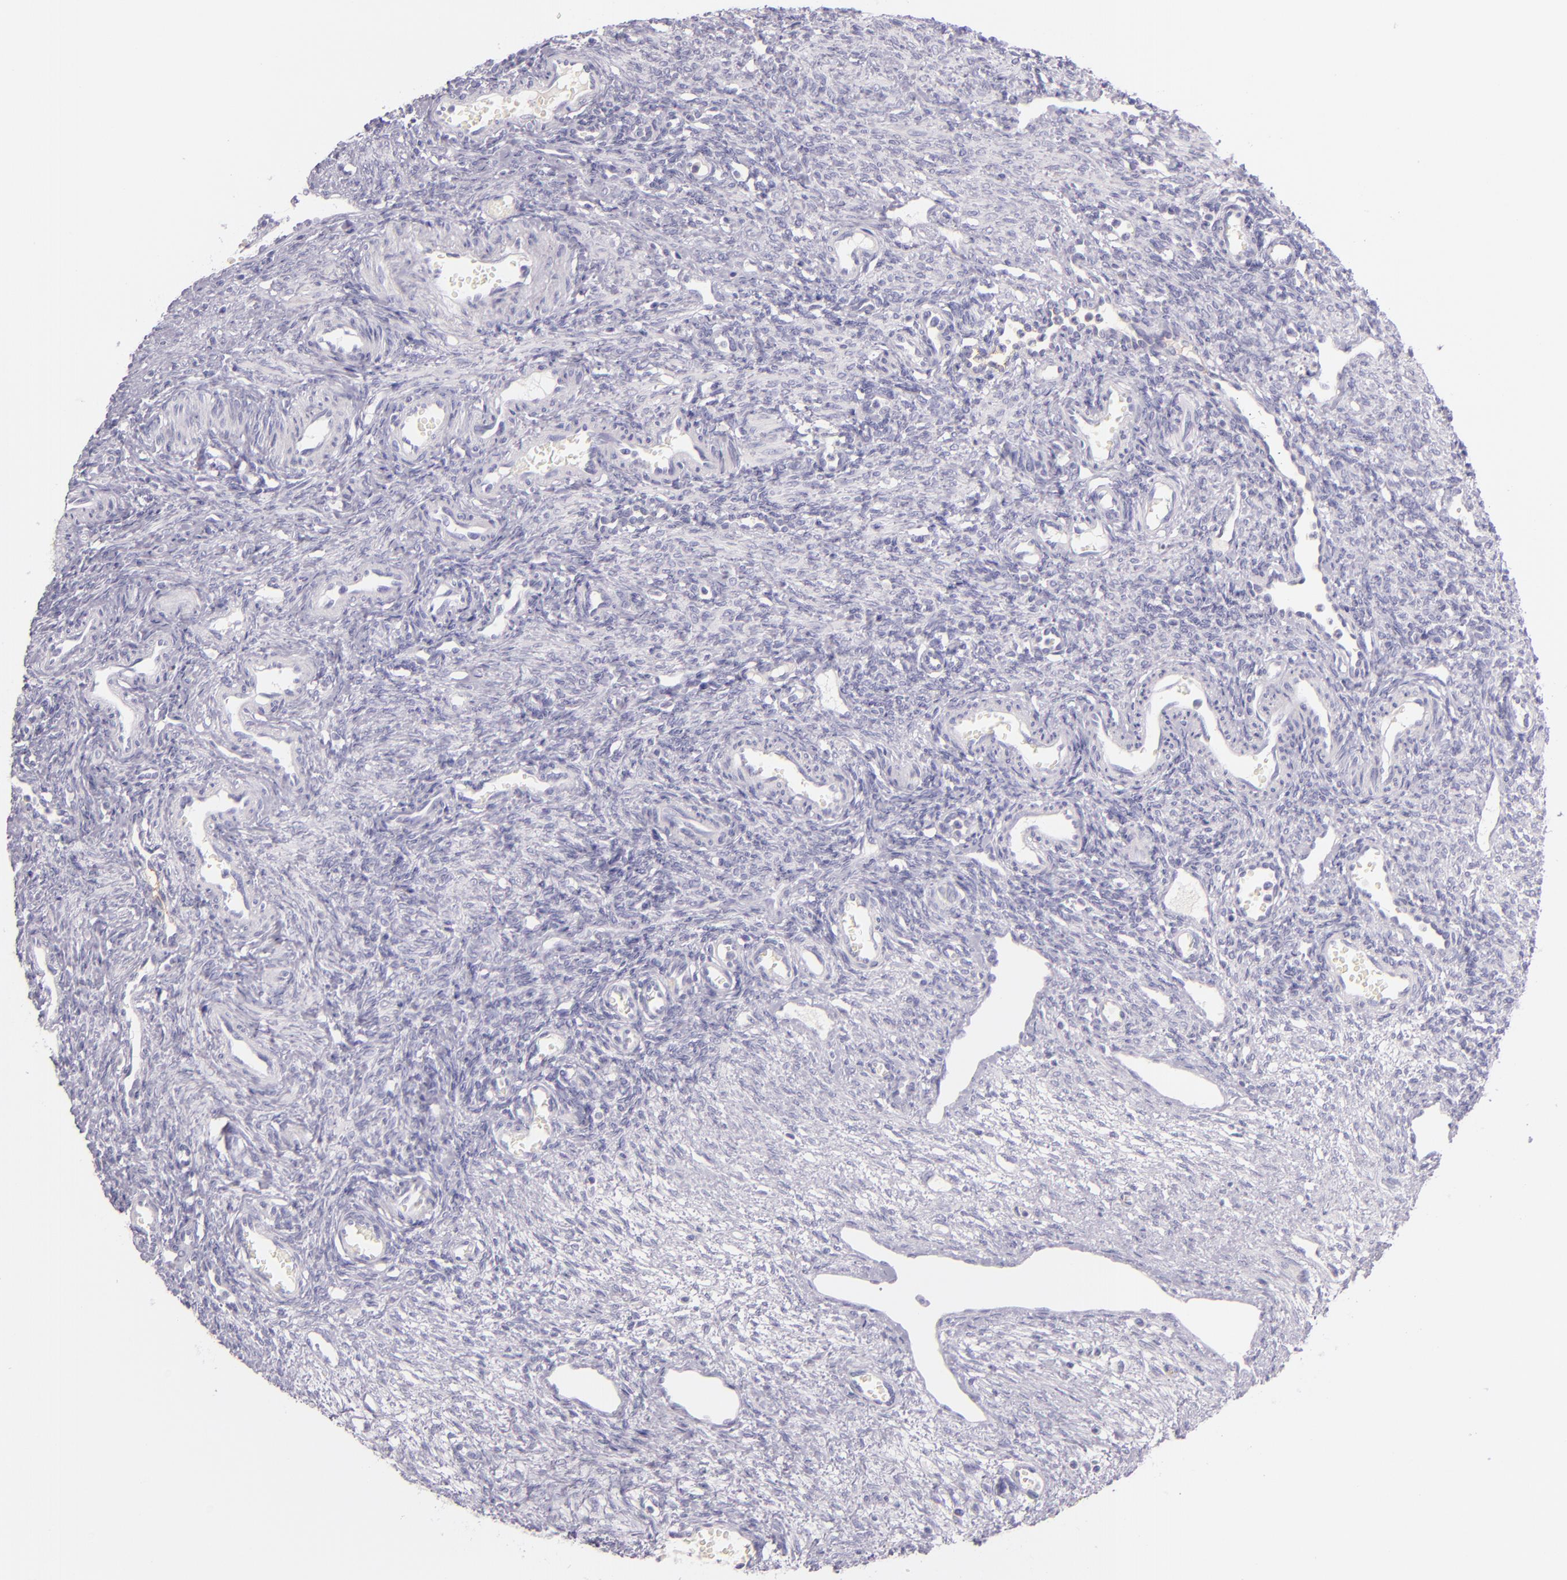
{"staining": {"intensity": "negative", "quantity": "none", "location": "none"}, "tissue": "ovary", "cell_type": "Ovarian stroma cells", "image_type": "normal", "snomed": [{"axis": "morphology", "description": "Normal tissue, NOS"}, {"axis": "topography", "description": "Ovary"}], "caption": "Histopathology image shows no significant protein staining in ovarian stroma cells of benign ovary.", "gene": "ICAM1", "patient": {"sex": "female", "age": 33}}